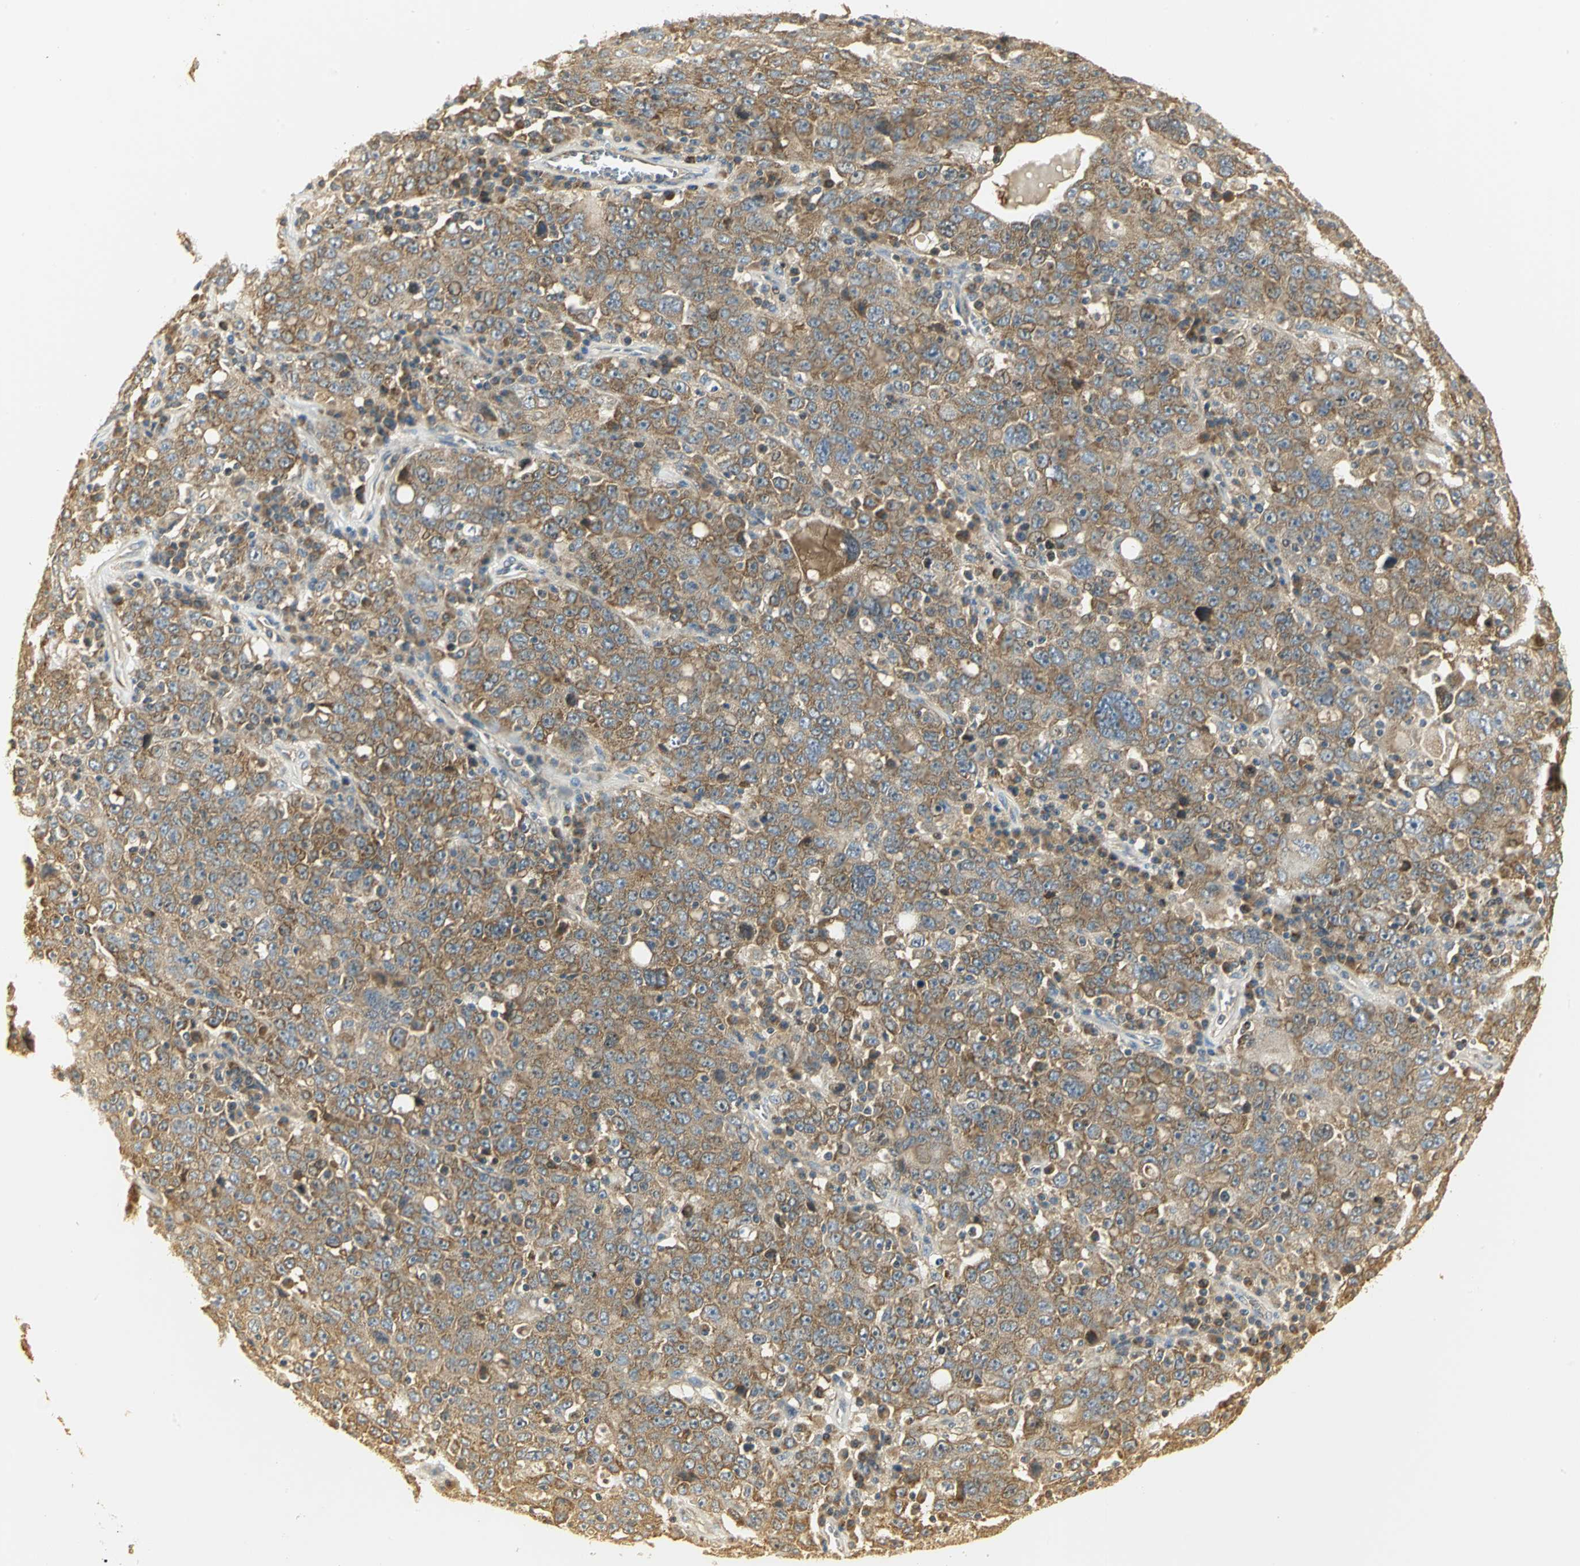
{"staining": {"intensity": "moderate", "quantity": ">75%", "location": "cytoplasmic/membranous"}, "tissue": "ovarian cancer", "cell_type": "Tumor cells", "image_type": "cancer", "snomed": [{"axis": "morphology", "description": "Carcinoma, endometroid"}, {"axis": "topography", "description": "Ovary"}], "caption": "There is medium levels of moderate cytoplasmic/membranous positivity in tumor cells of endometroid carcinoma (ovarian), as demonstrated by immunohistochemical staining (brown color).", "gene": "RARS1", "patient": {"sex": "female", "age": 62}}